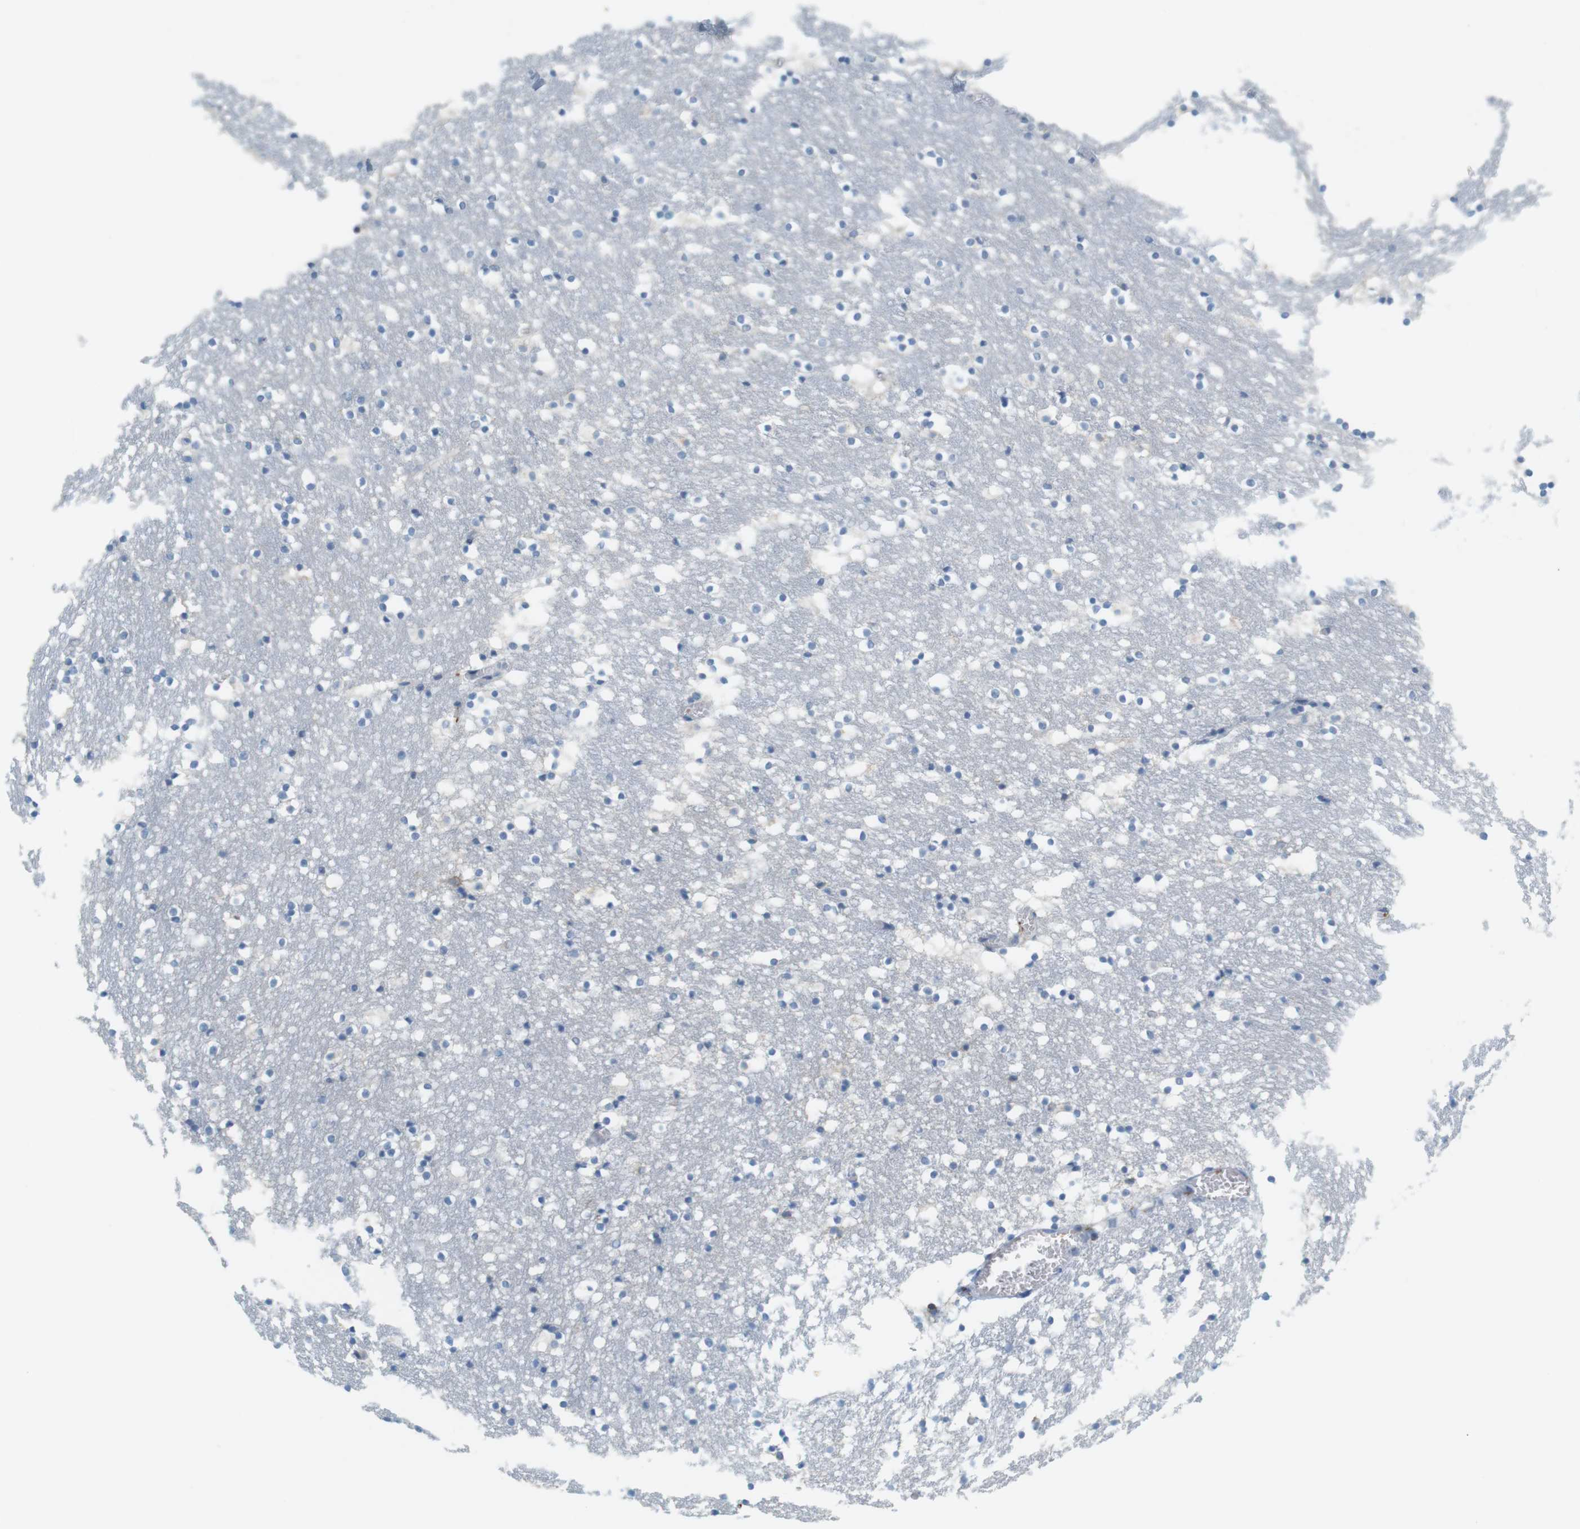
{"staining": {"intensity": "negative", "quantity": "none", "location": "none"}, "tissue": "caudate", "cell_type": "Glial cells", "image_type": "normal", "snomed": [{"axis": "morphology", "description": "Normal tissue, NOS"}, {"axis": "topography", "description": "Lateral ventricle wall"}], "caption": "DAB immunohistochemical staining of normal human caudate shows no significant expression in glial cells. (Brightfield microscopy of DAB immunohistochemistry at high magnification).", "gene": "F2R", "patient": {"sex": "male", "age": 45}}